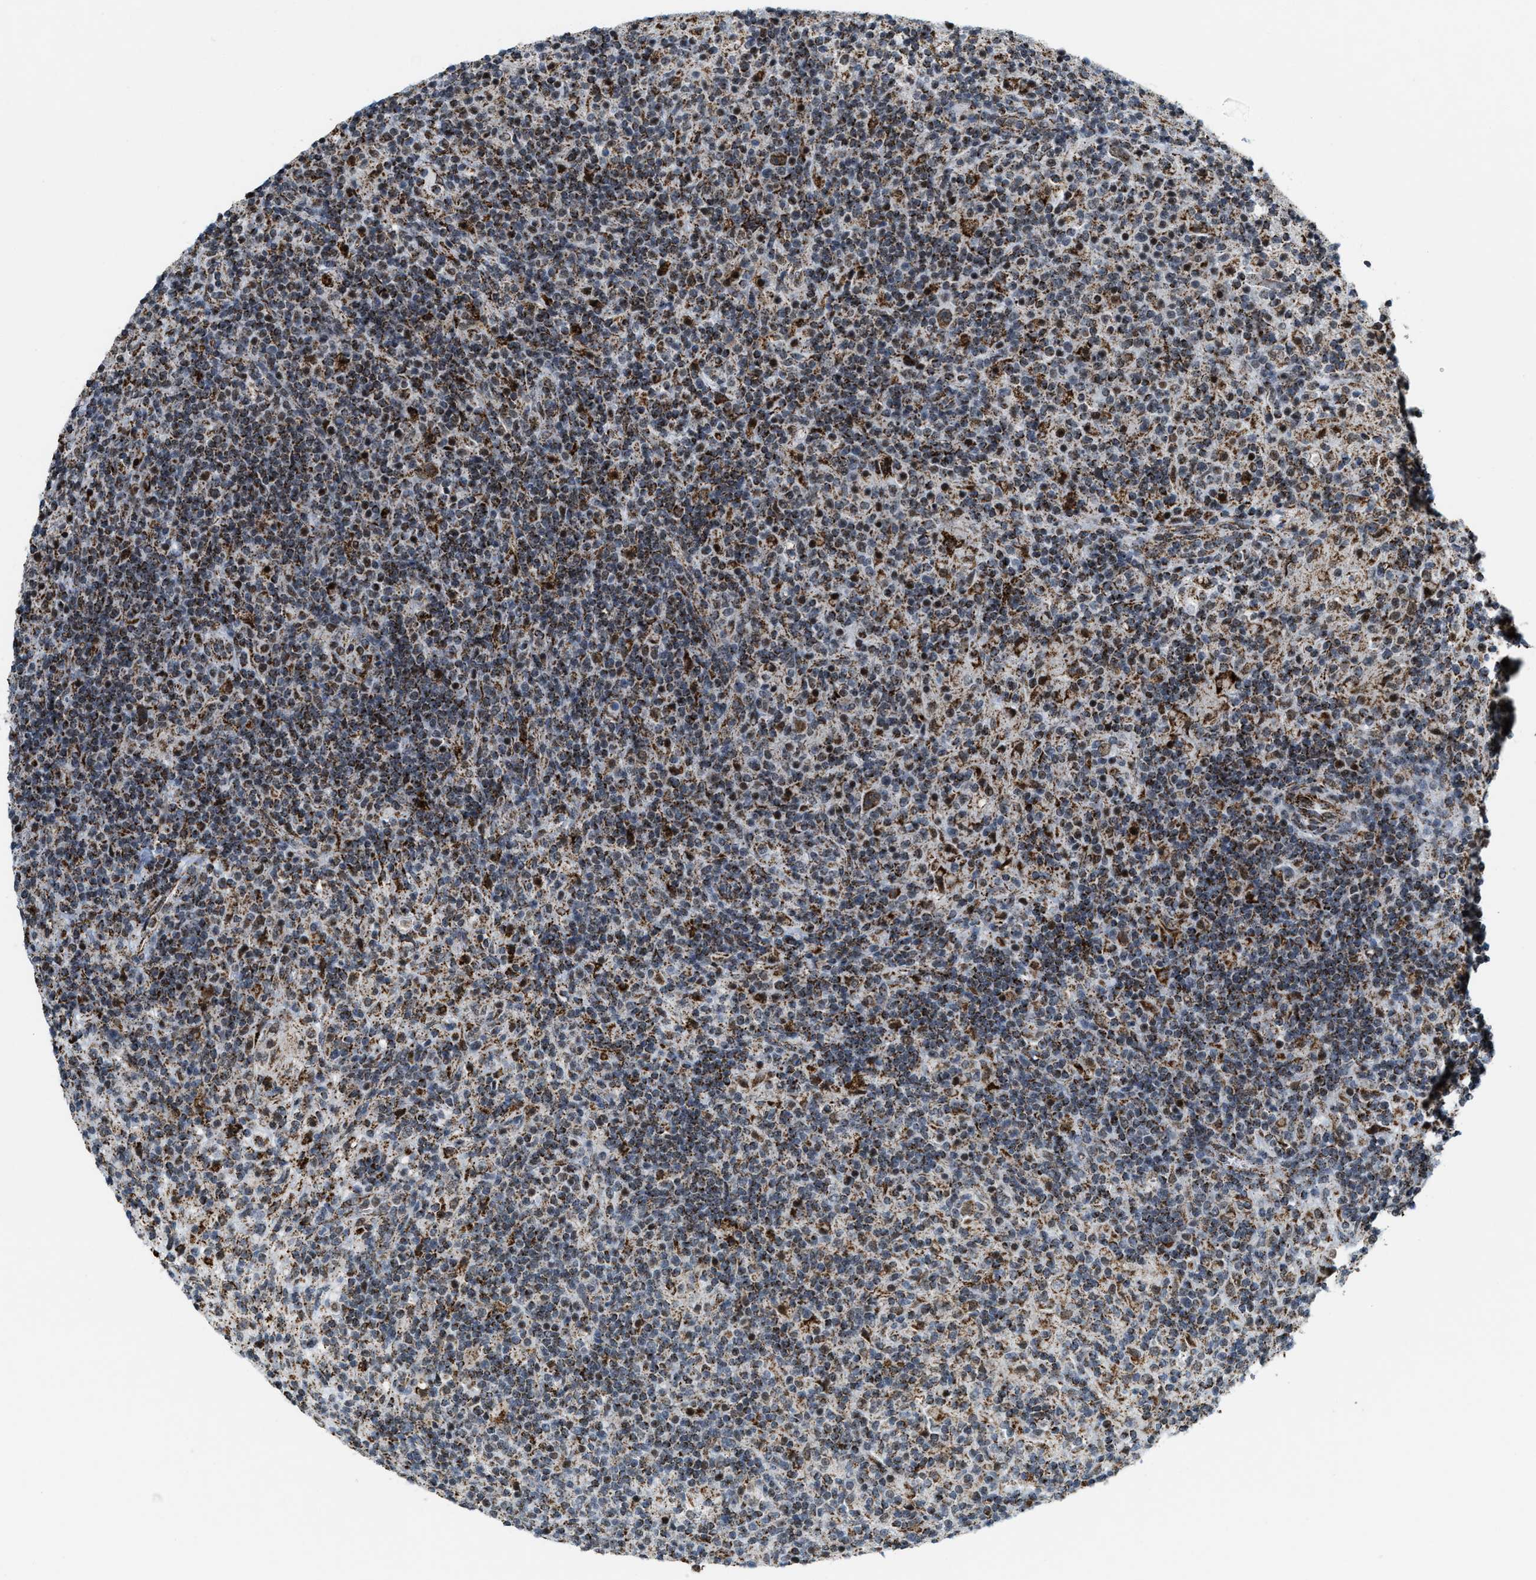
{"staining": {"intensity": "moderate", "quantity": ">75%", "location": "cytoplasmic/membranous"}, "tissue": "lymphoma", "cell_type": "Tumor cells", "image_type": "cancer", "snomed": [{"axis": "morphology", "description": "Hodgkin's disease, NOS"}, {"axis": "topography", "description": "Lymph node"}], "caption": "Protein analysis of Hodgkin's disease tissue demonstrates moderate cytoplasmic/membranous staining in approximately >75% of tumor cells.", "gene": "HIBADH", "patient": {"sex": "male", "age": 70}}